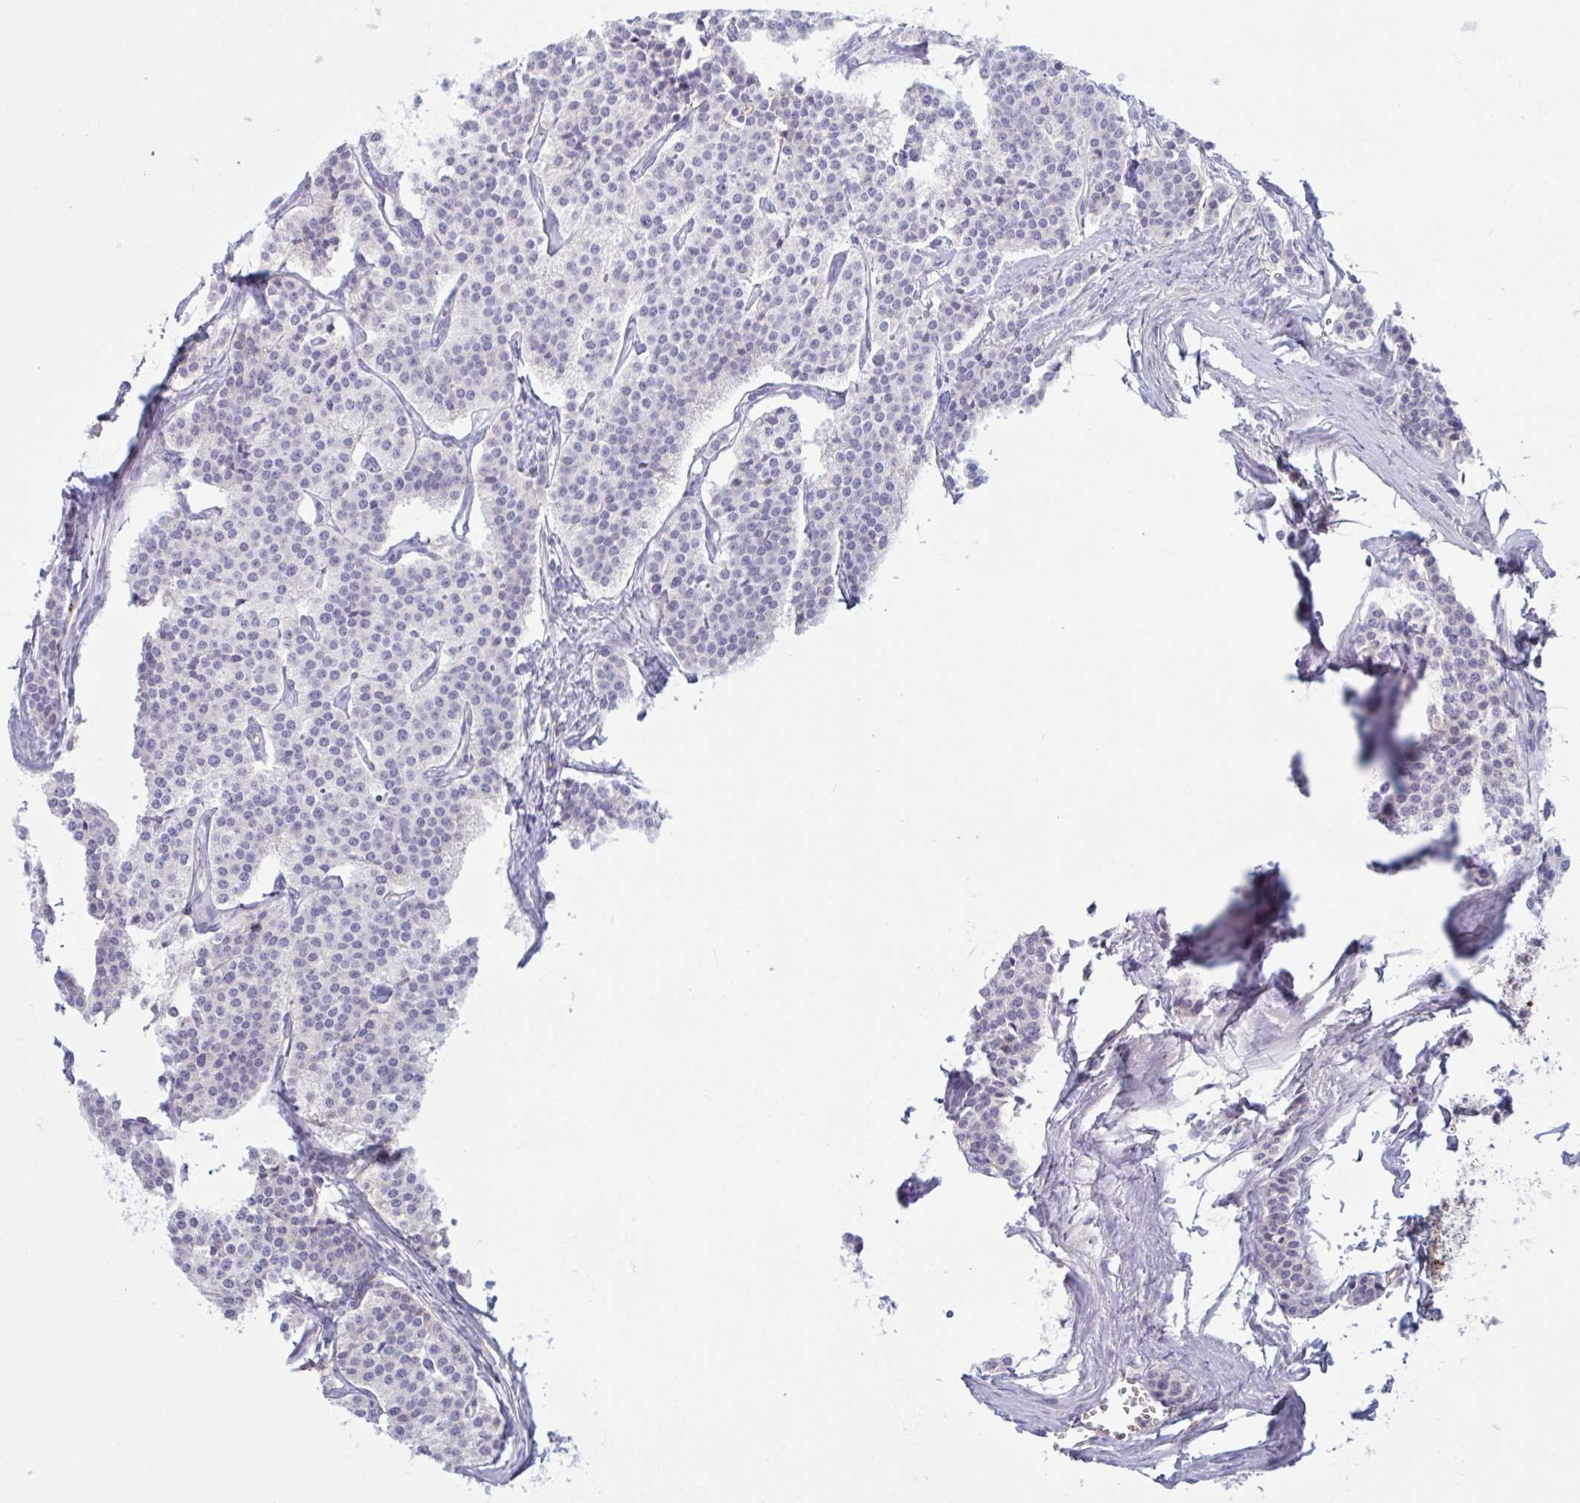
{"staining": {"intensity": "negative", "quantity": "none", "location": "none"}, "tissue": "carcinoid", "cell_type": "Tumor cells", "image_type": "cancer", "snomed": [{"axis": "morphology", "description": "Carcinoid, malignant, NOS"}, {"axis": "topography", "description": "Small intestine"}], "caption": "An image of human carcinoid (malignant) is negative for staining in tumor cells.", "gene": "IL1R1", "patient": {"sex": "male", "age": 63}}